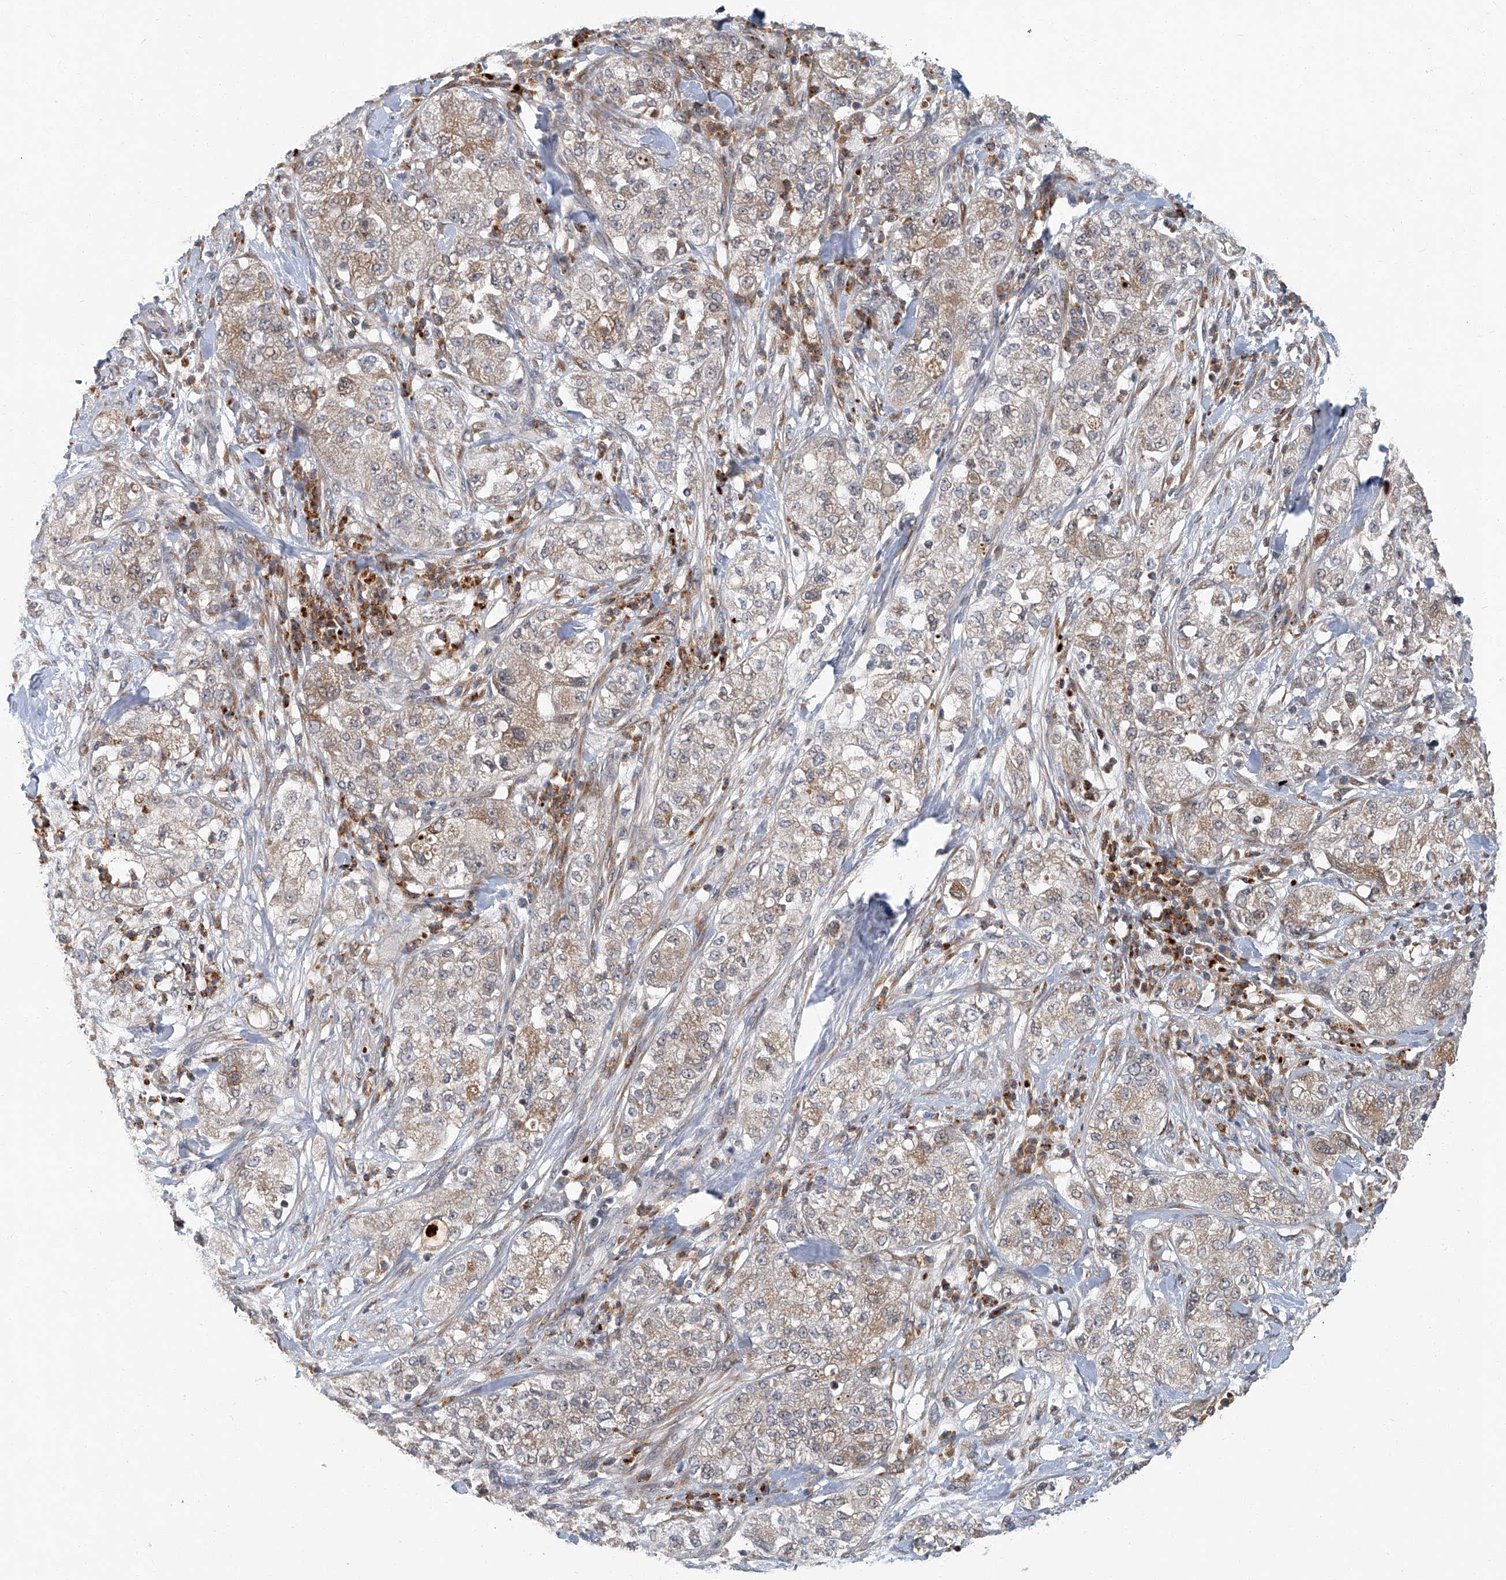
{"staining": {"intensity": "weak", "quantity": "25%-75%", "location": "cytoplasmic/membranous"}, "tissue": "pancreatic cancer", "cell_type": "Tumor cells", "image_type": "cancer", "snomed": [{"axis": "morphology", "description": "Adenocarcinoma, NOS"}, {"axis": "topography", "description": "Pancreas"}], "caption": "Protein staining of adenocarcinoma (pancreatic) tissue demonstrates weak cytoplasmic/membranous staining in approximately 25%-75% of tumor cells.", "gene": "AKNAD1", "patient": {"sex": "female", "age": 78}}